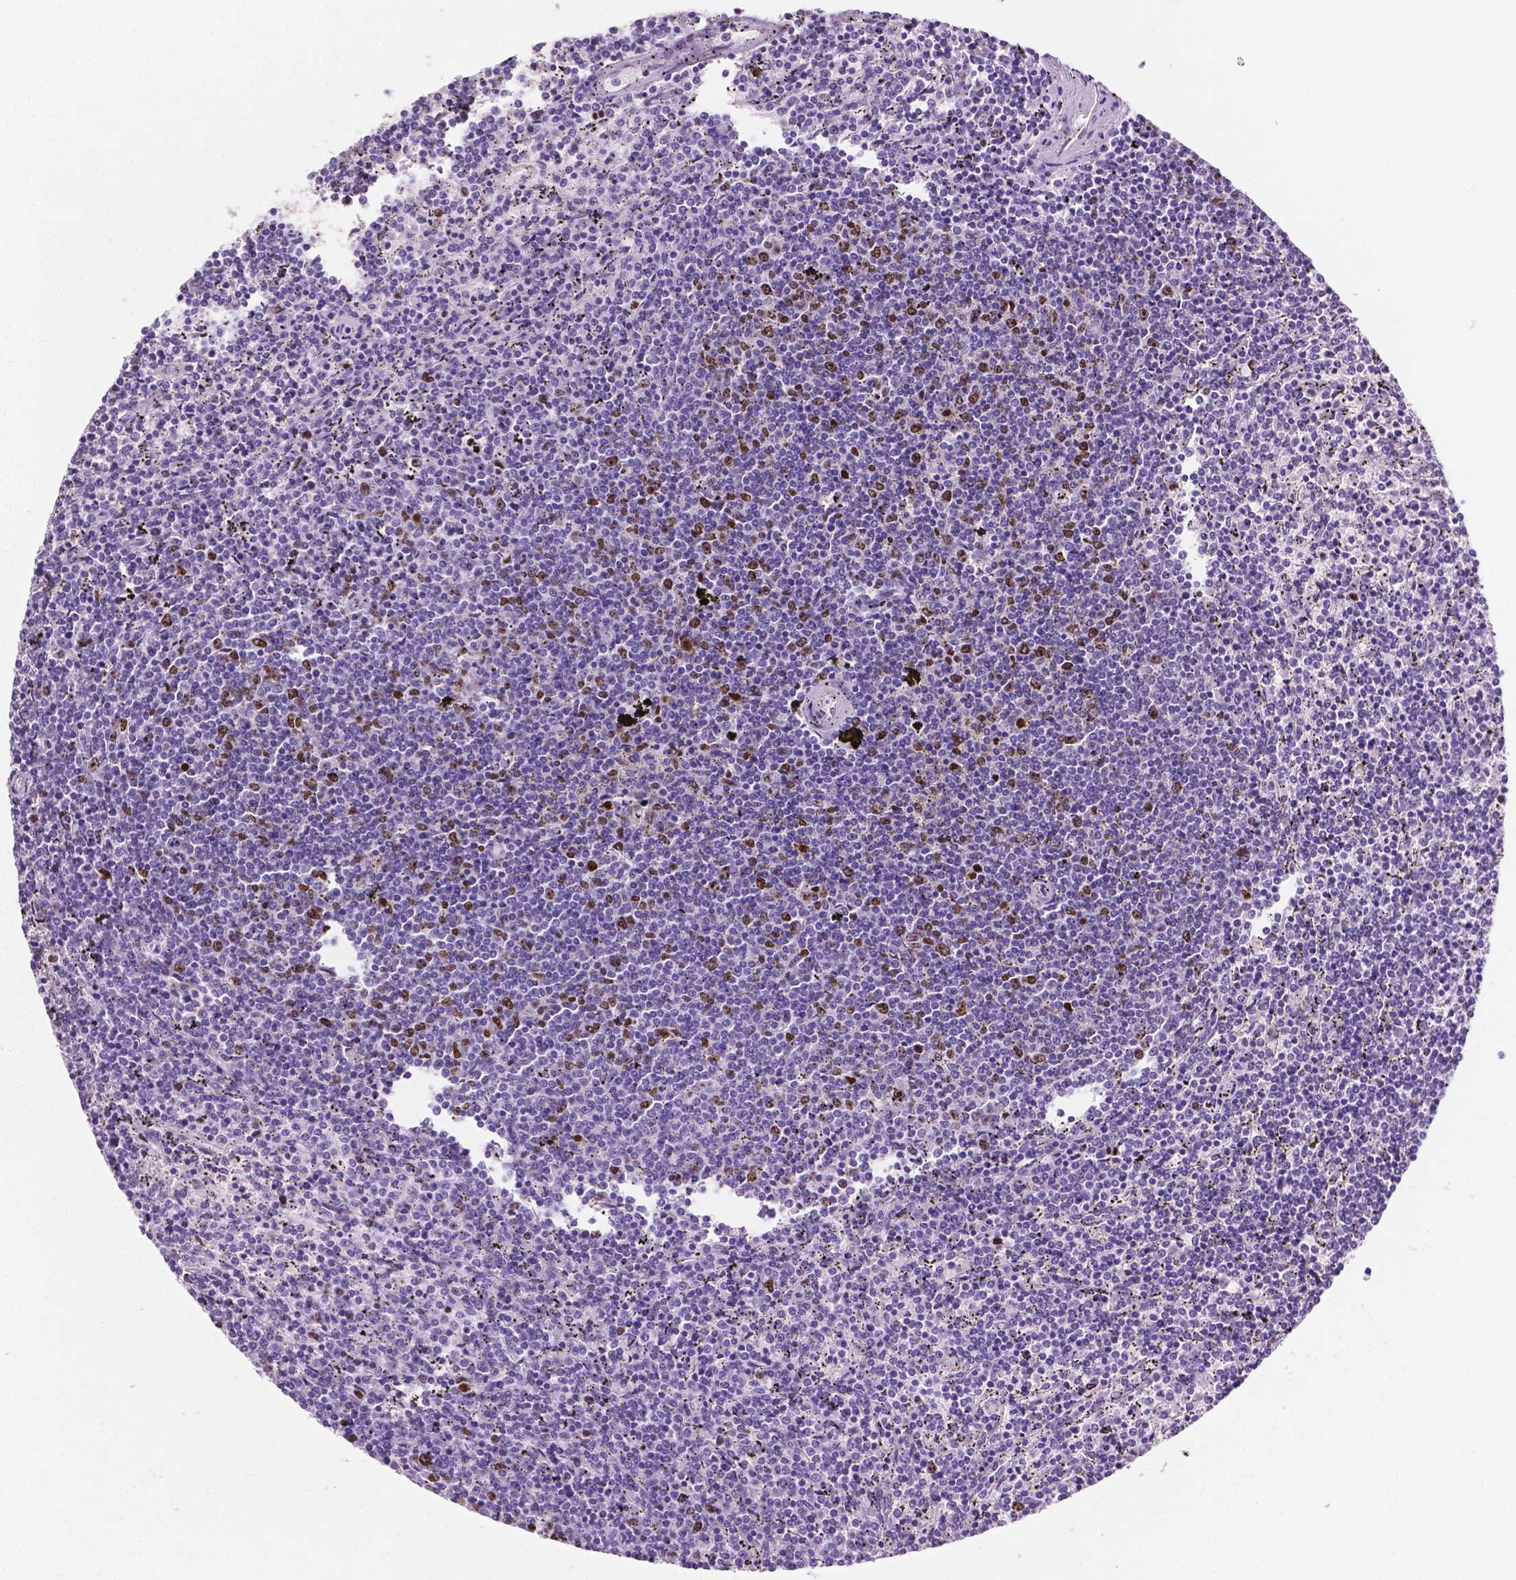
{"staining": {"intensity": "moderate", "quantity": "25%-75%", "location": "nuclear"}, "tissue": "lymphoma", "cell_type": "Tumor cells", "image_type": "cancer", "snomed": [{"axis": "morphology", "description": "Malignant lymphoma, non-Hodgkin's type, Low grade"}, {"axis": "topography", "description": "Spleen"}], "caption": "Lymphoma stained for a protein (brown) exhibits moderate nuclear positive staining in approximately 25%-75% of tumor cells.", "gene": "SIAH2", "patient": {"sex": "female", "age": 50}}